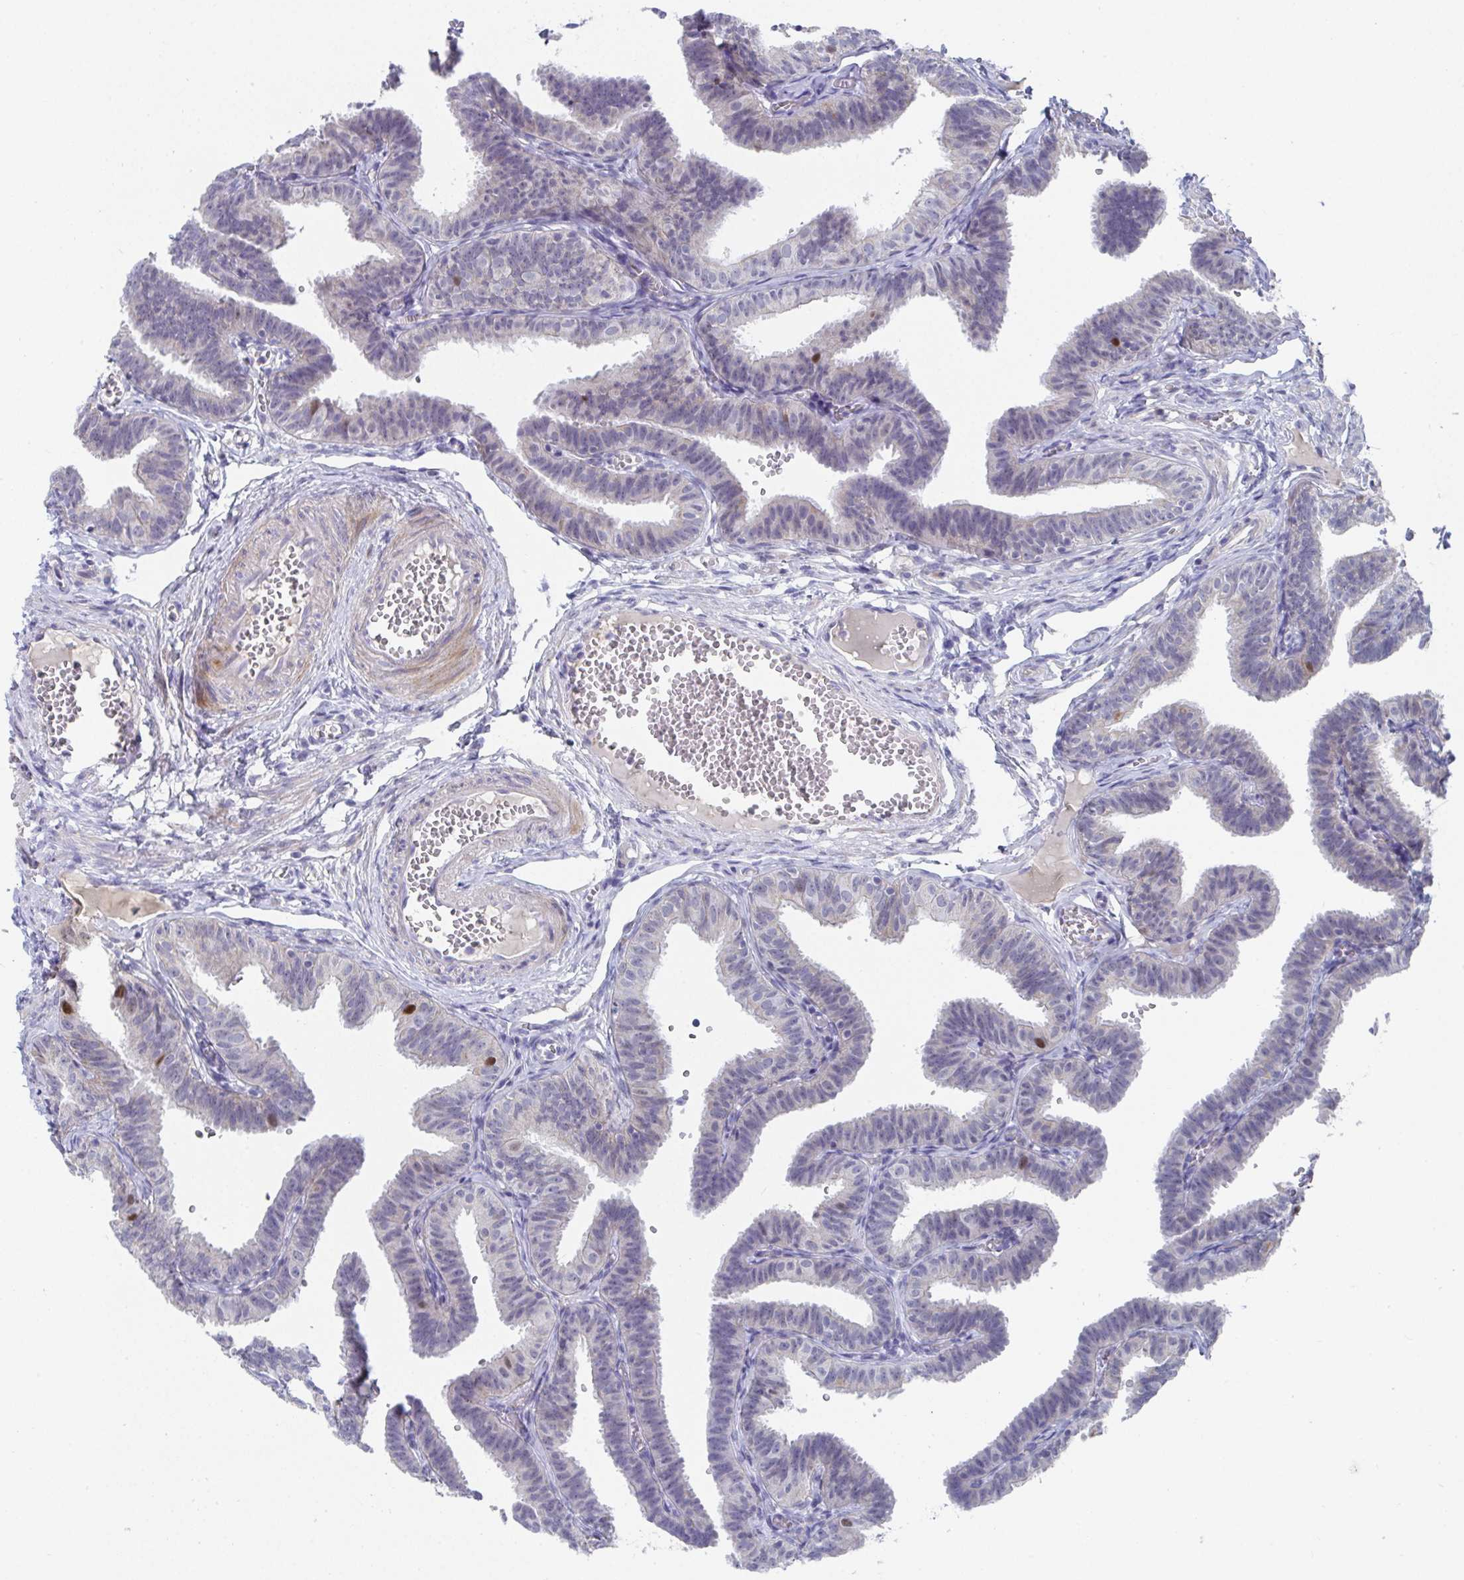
{"staining": {"intensity": "negative", "quantity": "none", "location": "none"}, "tissue": "fallopian tube", "cell_type": "Glandular cells", "image_type": "normal", "snomed": [{"axis": "morphology", "description": "Normal tissue, NOS"}, {"axis": "topography", "description": "Fallopian tube"}], "caption": "The histopathology image exhibits no staining of glandular cells in unremarkable fallopian tube. The staining is performed using DAB brown chromogen with nuclei counter-stained in using hematoxylin.", "gene": "ATP5F1C", "patient": {"sex": "female", "age": 25}}